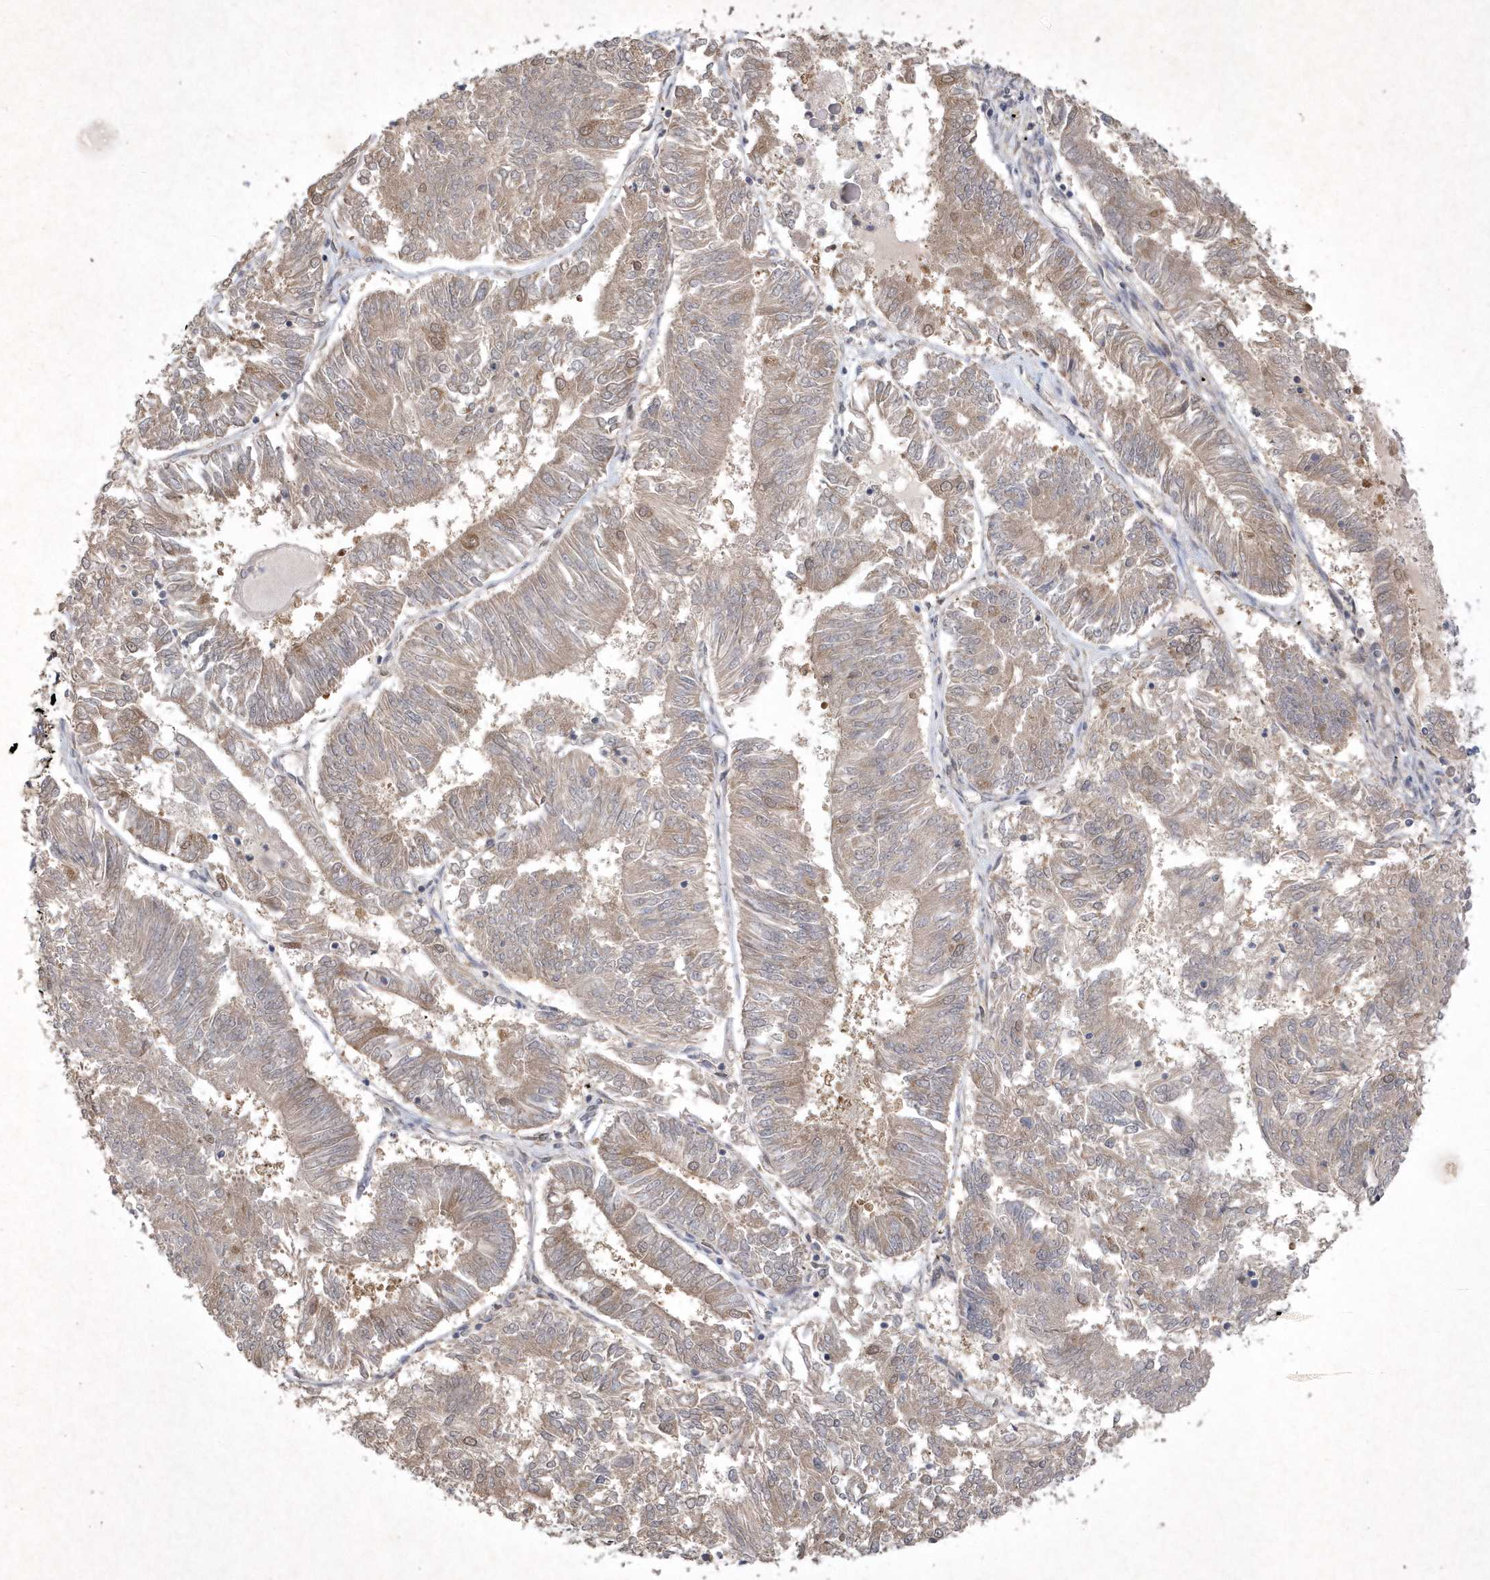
{"staining": {"intensity": "weak", "quantity": "<25%", "location": "cytoplasmic/membranous,nuclear"}, "tissue": "endometrial cancer", "cell_type": "Tumor cells", "image_type": "cancer", "snomed": [{"axis": "morphology", "description": "Adenocarcinoma, NOS"}, {"axis": "topography", "description": "Endometrium"}], "caption": "This is a histopathology image of IHC staining of endometrial adenocarcinoma, which shows no expression in tumor cells.", "gene": "AKR7A2", "patient": {"sex": "female", "age": 58}}